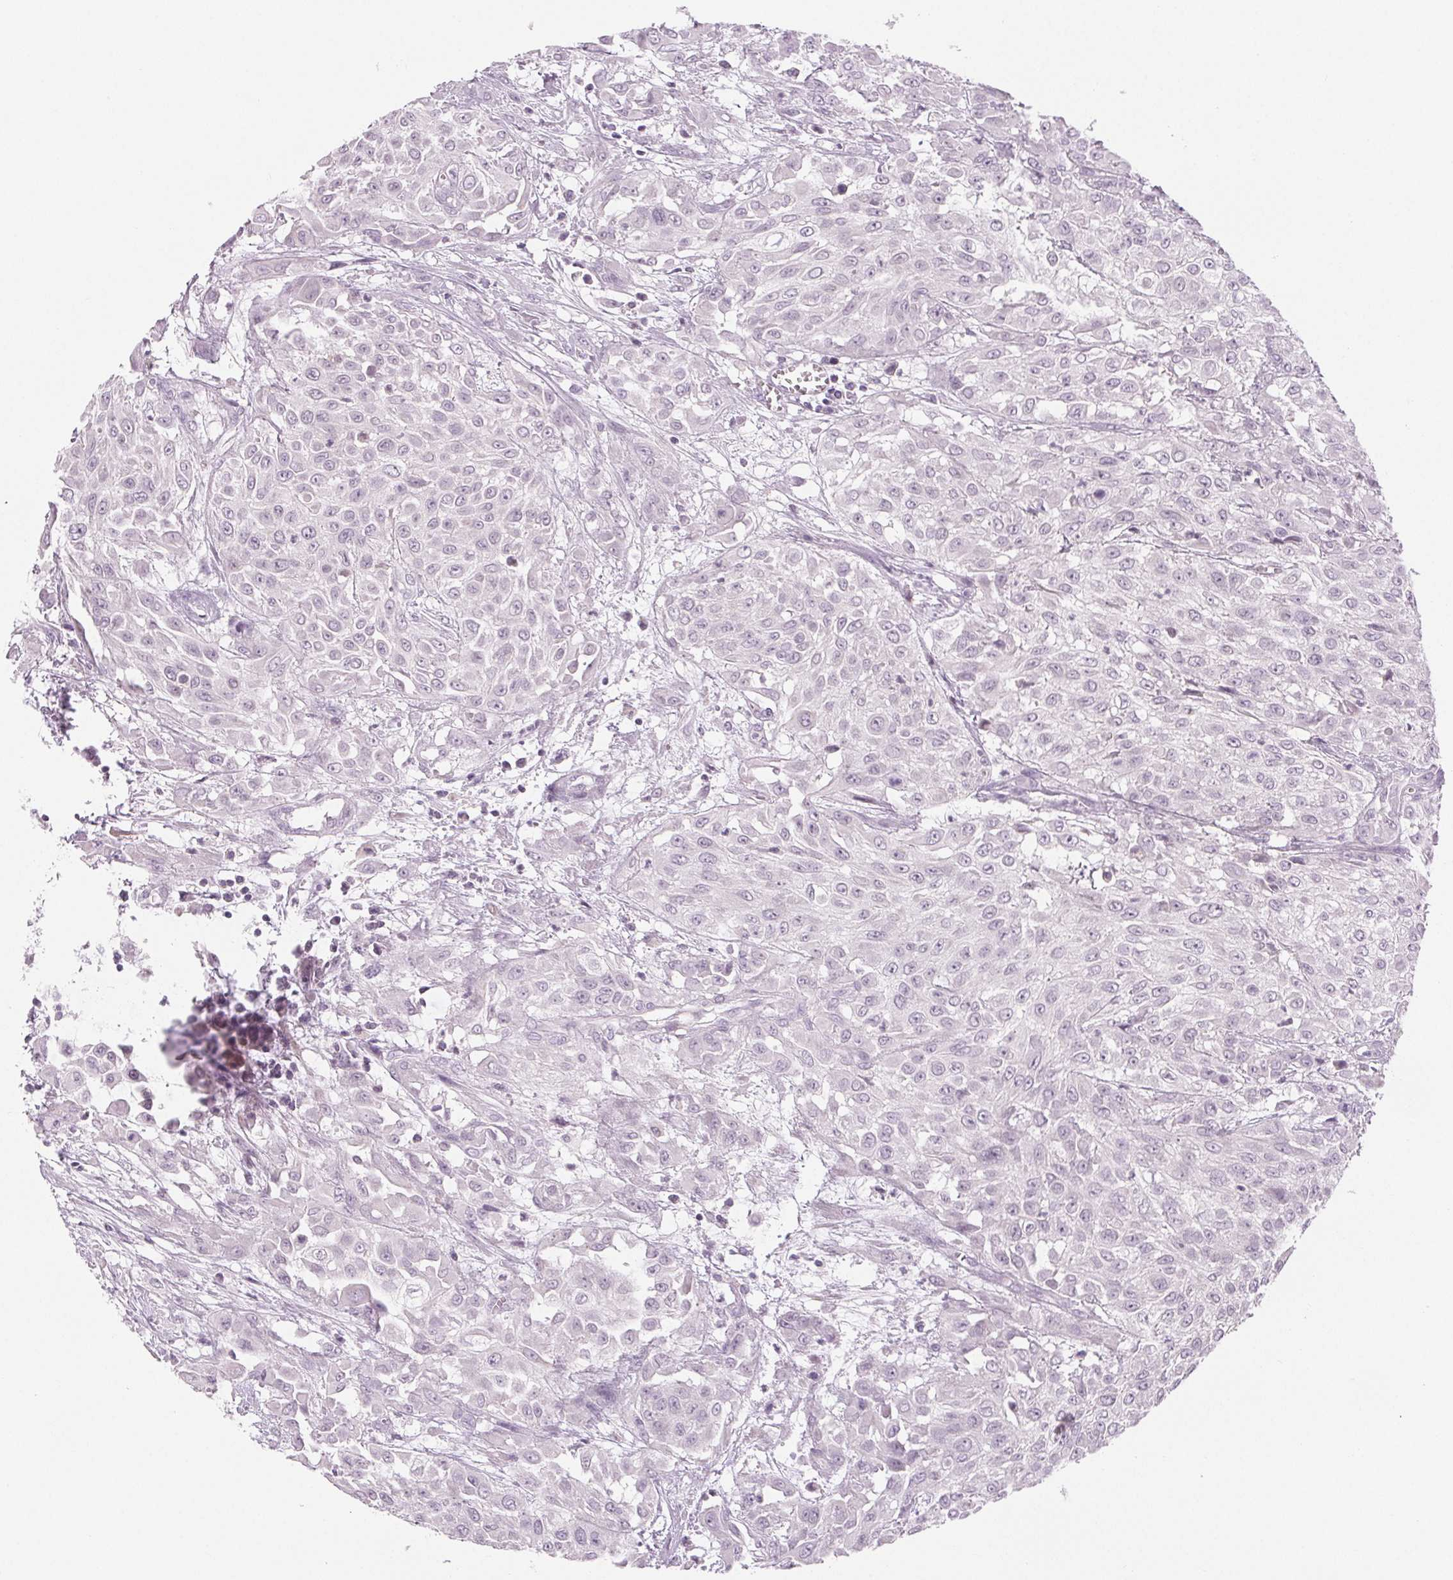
{"staining": {"intensity": "negative", "quantity": "none", "location": "none"}, "tissue": "urothelial cancer", "cell_type": "Tumor cells", "image_type": "cancer", "snomed": [{"axis": "morphology", "description": "Urothelial carcinoma, High grade"}, {"axis": "topography", "description": "Urinary bladder"}], "caption": "A micrograph of high-grade urothelial carcinoma stained for a protein reveals no brown staining in tumor cells.", "gene": "EHHADH", "patient": {"sex": "male", "age": 57}}